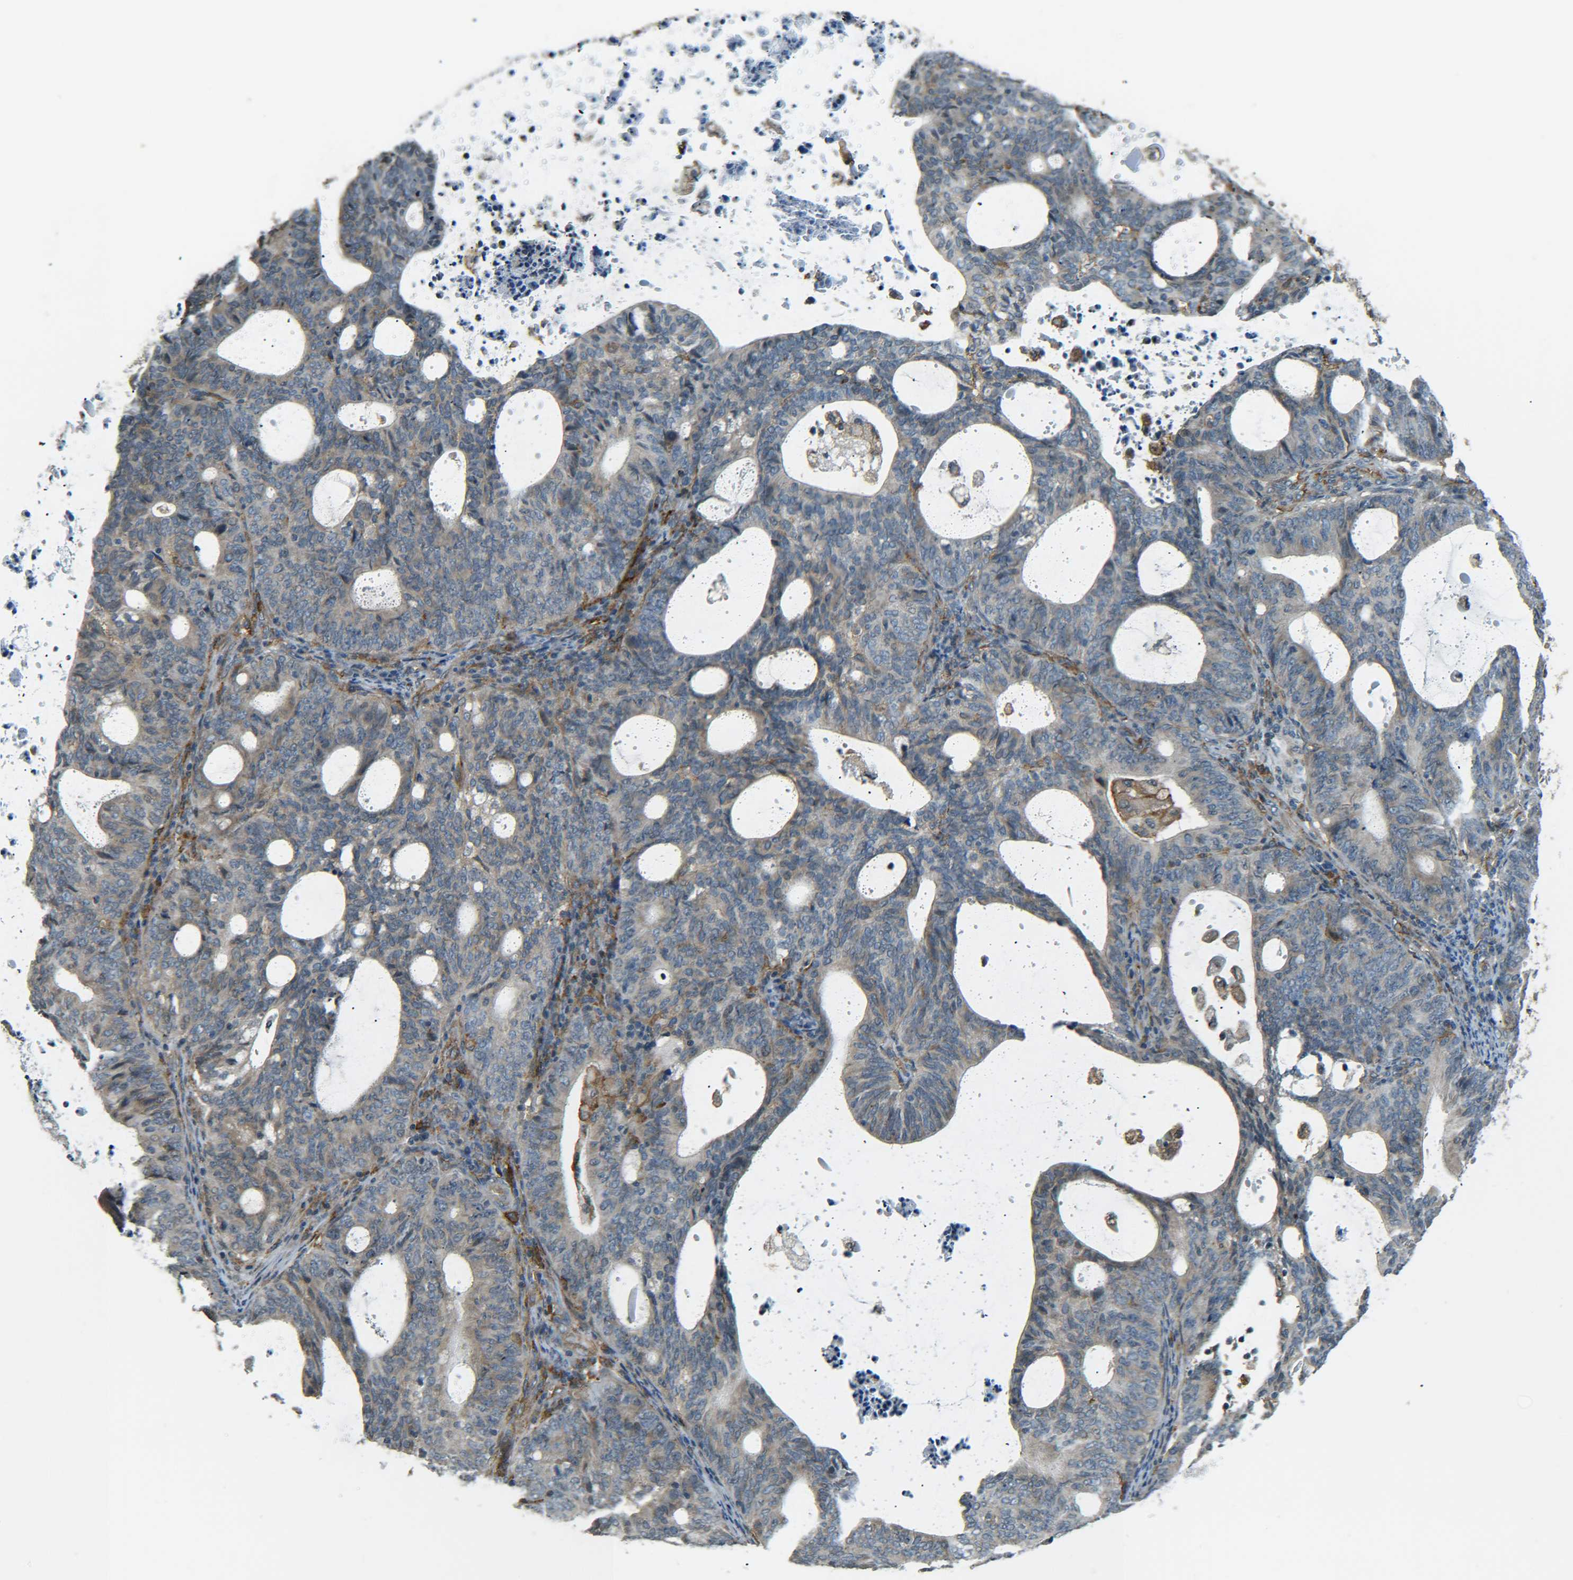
{"staining": {"intensity": "weak", "quantity": "25%-75%", "location": "cytoplasmic/membranous"}, "tissue": "endometrial cancer", "cell_type": "Tumor cells", "image_type": "cancer", "snomed": [{"axis": "morphology", "description": "Adenocarcinoma, NOS"}, {"axis": "topography", "description": "Uterus"}], "caption": "Weak cytoplasmic/membranous positivity for a protein is appreciated in approximately 25%-75% of tumor cells of endometrial cancer (adenocarcinoma) using immunohistochemistry (IHC).", "gene": "DAB2", "patient": {"sex": "female", "age": 83}}